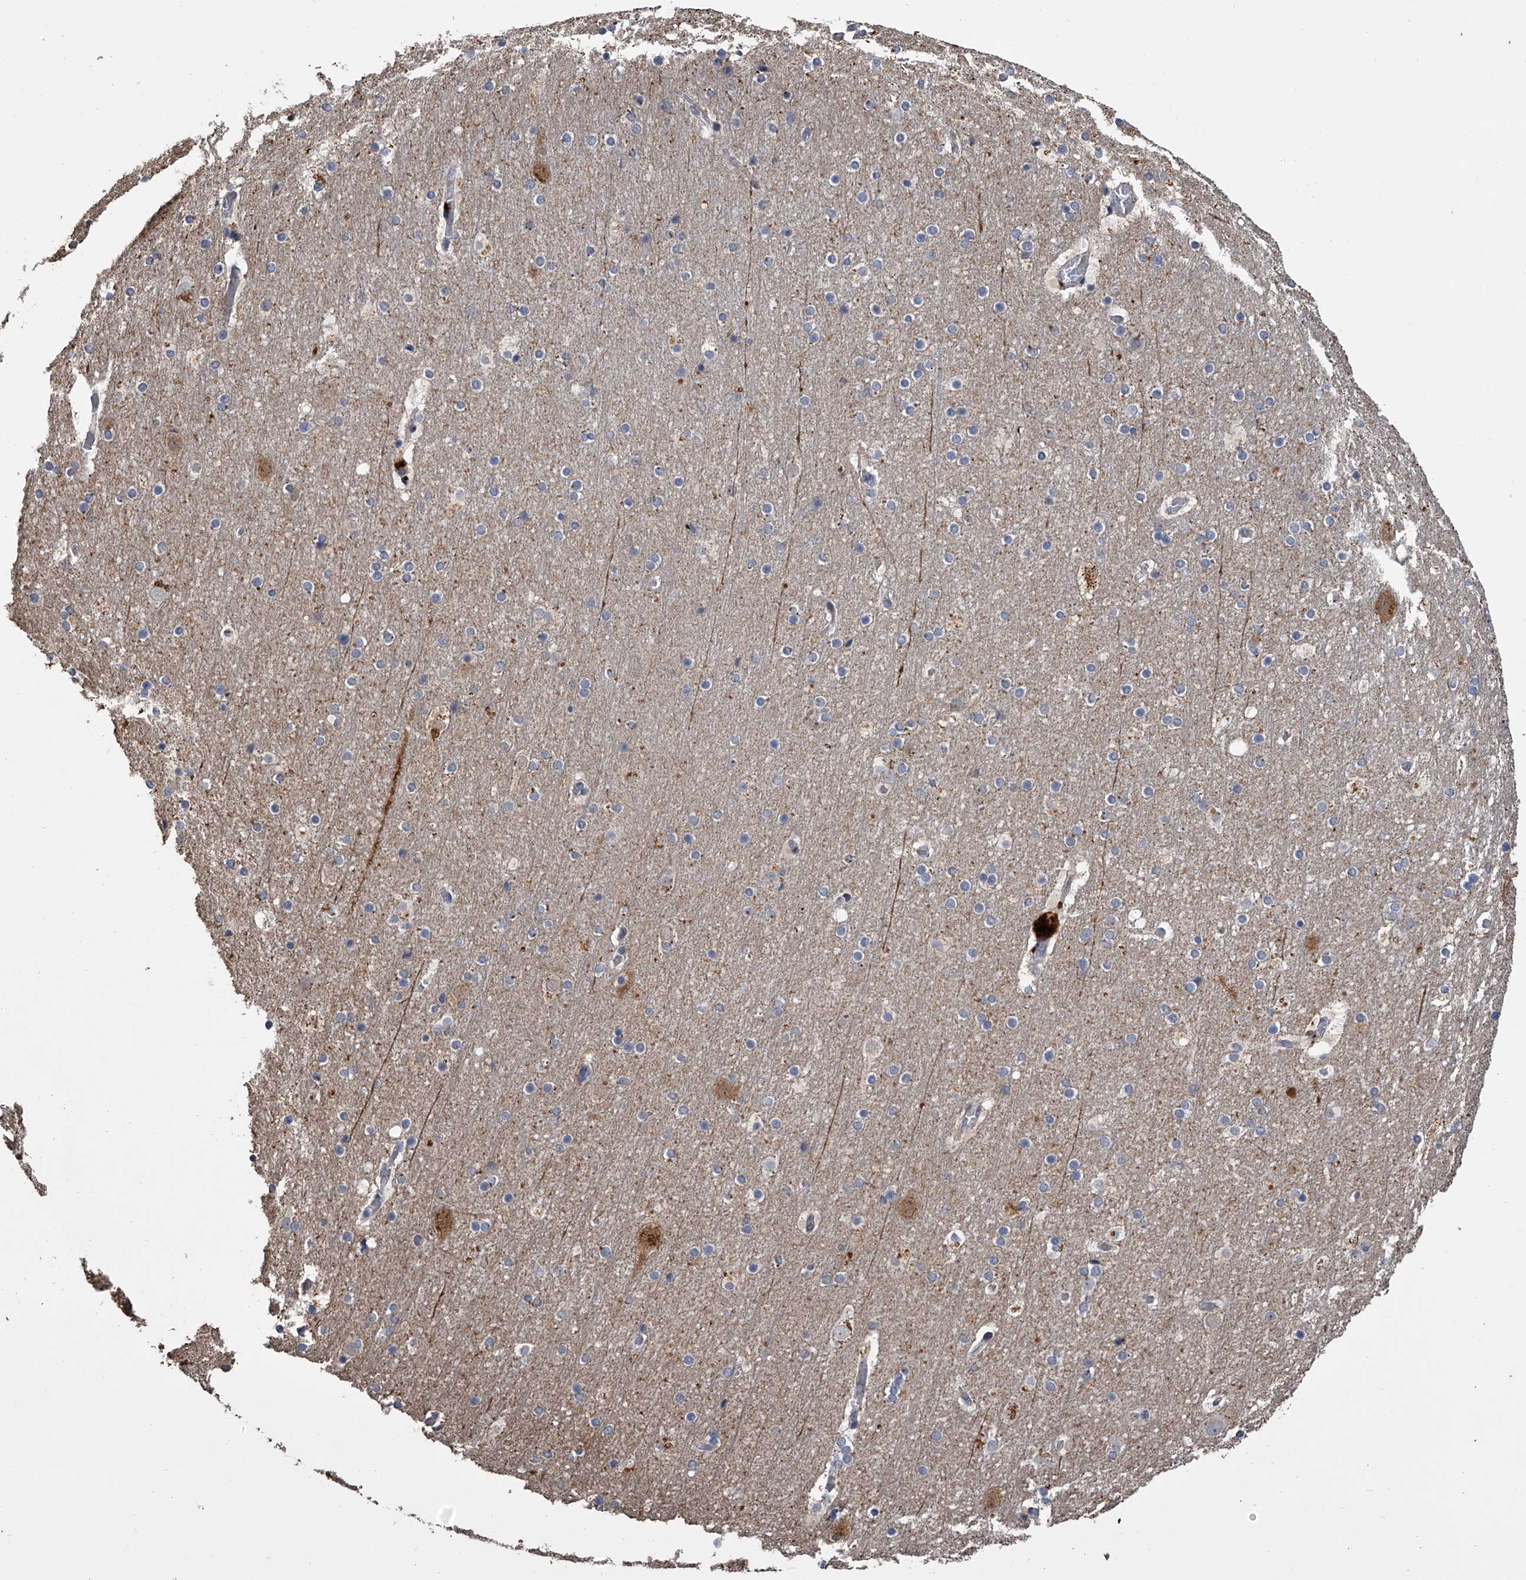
{"staining": {"intensity": "weak", "quantity": ">75%", "location": "cytoplasmic/membranous"}, "tissue": "cerebral cortex", "cell_type": "Endothelial cells", "image_type": "normal", "snomed": [{"axis": "morphology", "description": "Normal tissue, NOS"}, {"axis": "topography", "description": "Cerebral cortex"}], "caption": "A photomicrograph showing weak cytoplasmic/membranous expression in approximately >75% of endothelial cells in normal cerebral cortex, as visualized by brown immunohistochemical staining.", "gene": "DOCK9", "patient": {"sex": "male", "age": 57}}